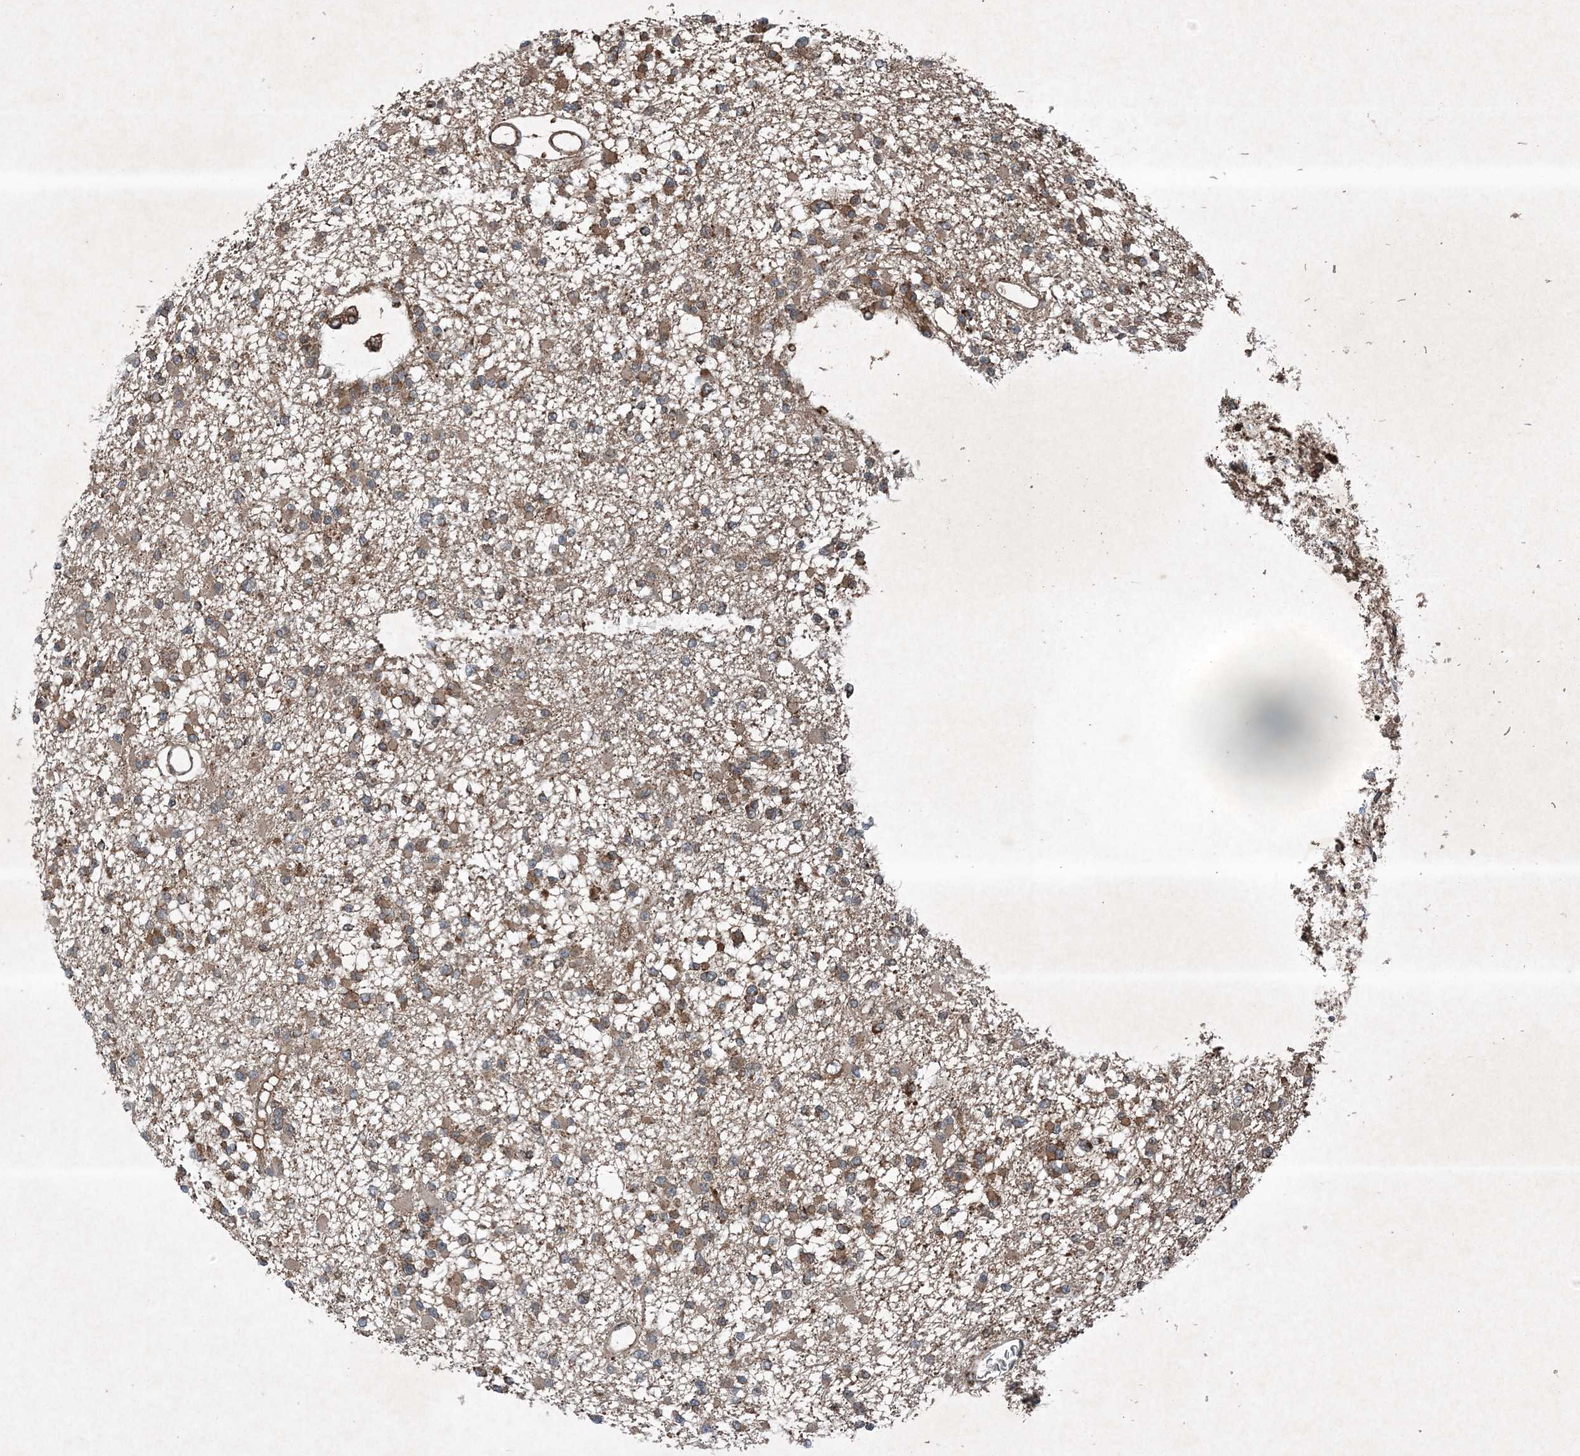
{"staining": {"intensity": "moderate", "quantity": ">75%", "location": "cytoplasmic/membranous"}, "tissue": "glioma", "cell_type": "Tumor cells", "image_type": "cancer", "snomed": [{"axis": "morphology", "description": "Glioma, malignant, Low grade"}, {"axis": "topography", "description": "Brain"}], "caption": "Immunohistochemistry image of neoplastic tissue: low-grade glioma (malignant) stained using IHC exhibits medium levels of moderate protein expression localized specifically in the cytoplasmic/membranous of tumor cells, appearing as a cytoplasmic/membranous brown color.", "gene": "GNG5", "patient": {"sex": "female", "age": 22}}